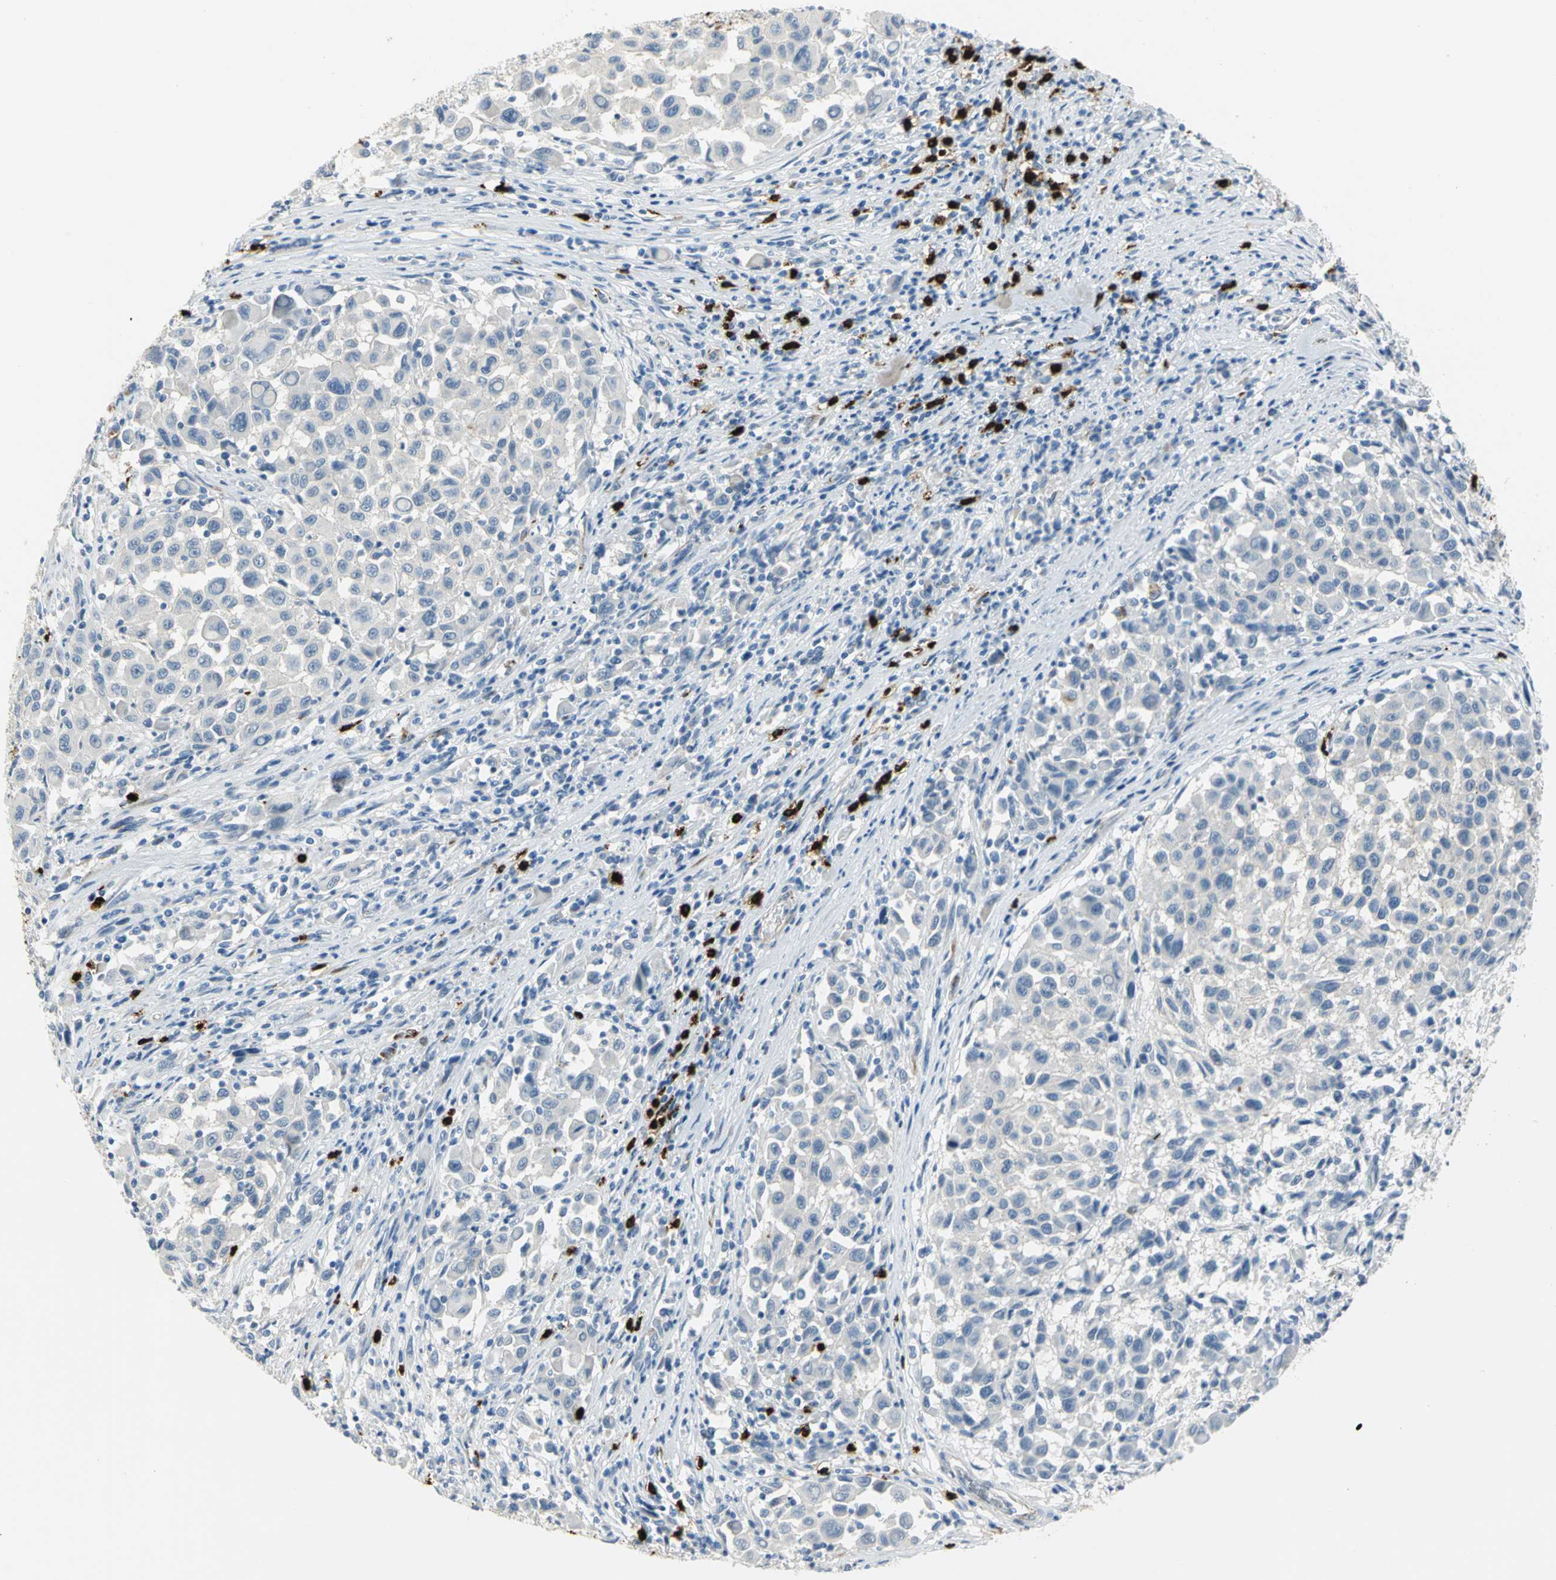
{"staining": {"intensity": "negative", "quantity": "none", "location": "none"}, "tissue": "melanoma", "cell_type": "Tumor cells", "image_type": "cancer", "snomed": [{"axis": "morphology", "description": "Malignant melanoma, Metastatic site"}, {"axis": "topography", "description": "Lymph node"}], "caption": "There is no significant positivity in tumor cells of melanoma. The staining was performed using DAB to visualize the protein expression in brown, while the nuclei were stained in blue with hematoxylin (Magnification: 20x).", "gene": "ALOX15", "patient": {"sex": "male", "age": 61}}